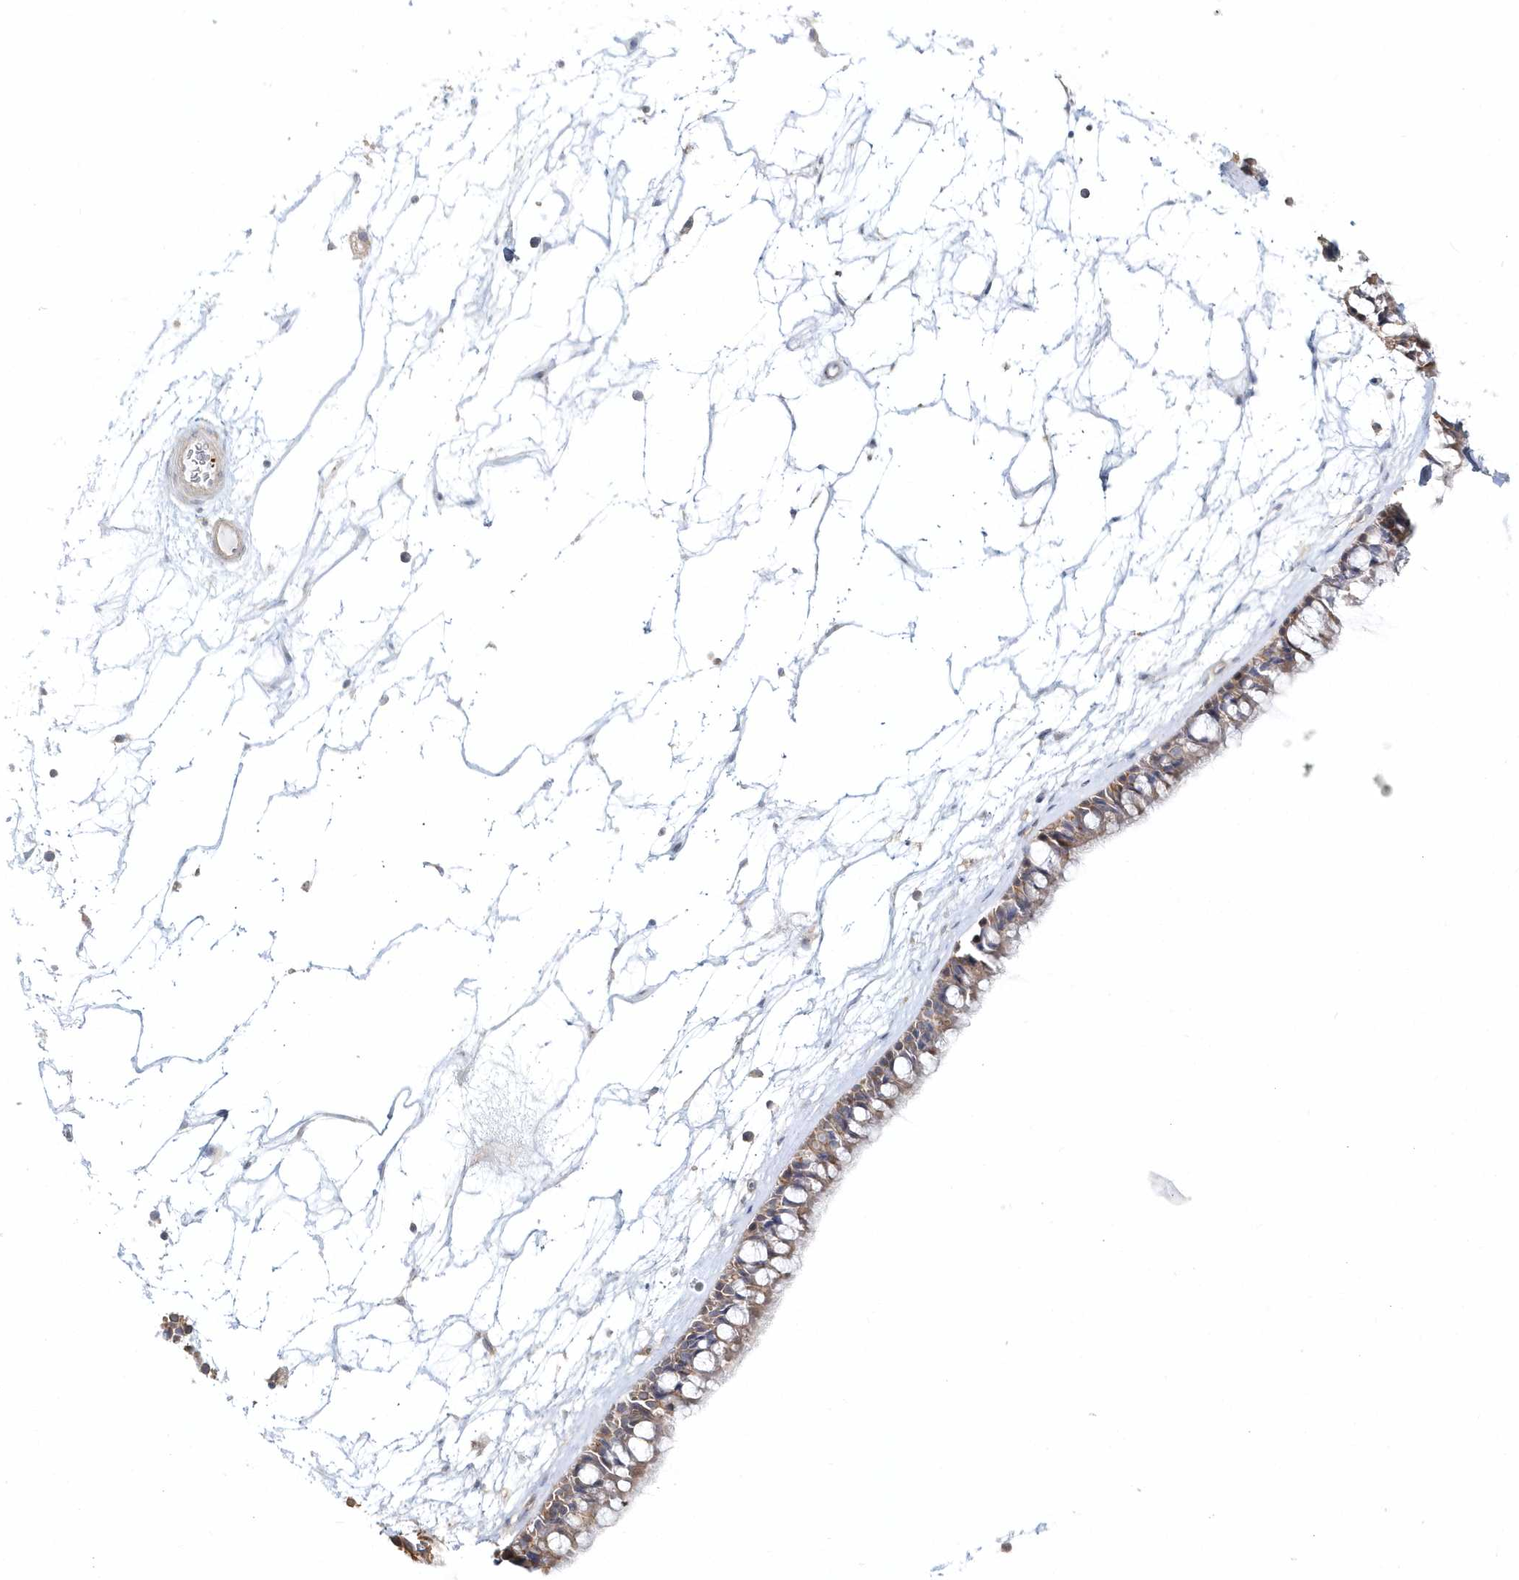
{"staining": {"intensity": "weak", "quantity": "25%-75%", "location": "cytoplasmic/membranous"}, "tissue": "nasopharynx", "cell_type": "Respiratory epithelial cells", "image_type": "normal", "snomed": [{"axis": "morphology", "description": "Normal tissue, NOS"}, {"axis": "topography", "description": "Nasopharynx"}], "caption": "Immunohistochemical staining of benign nasopharynx displays weak cytoplasmic/membranous protein staining in approximately 25%-75% of respiratory epithelial cells. (brown staining indicates protein expression, while blue staining denotes nuclei).", "gene": "MMRN1", "patient": {"sex": "male", "age": 64}}